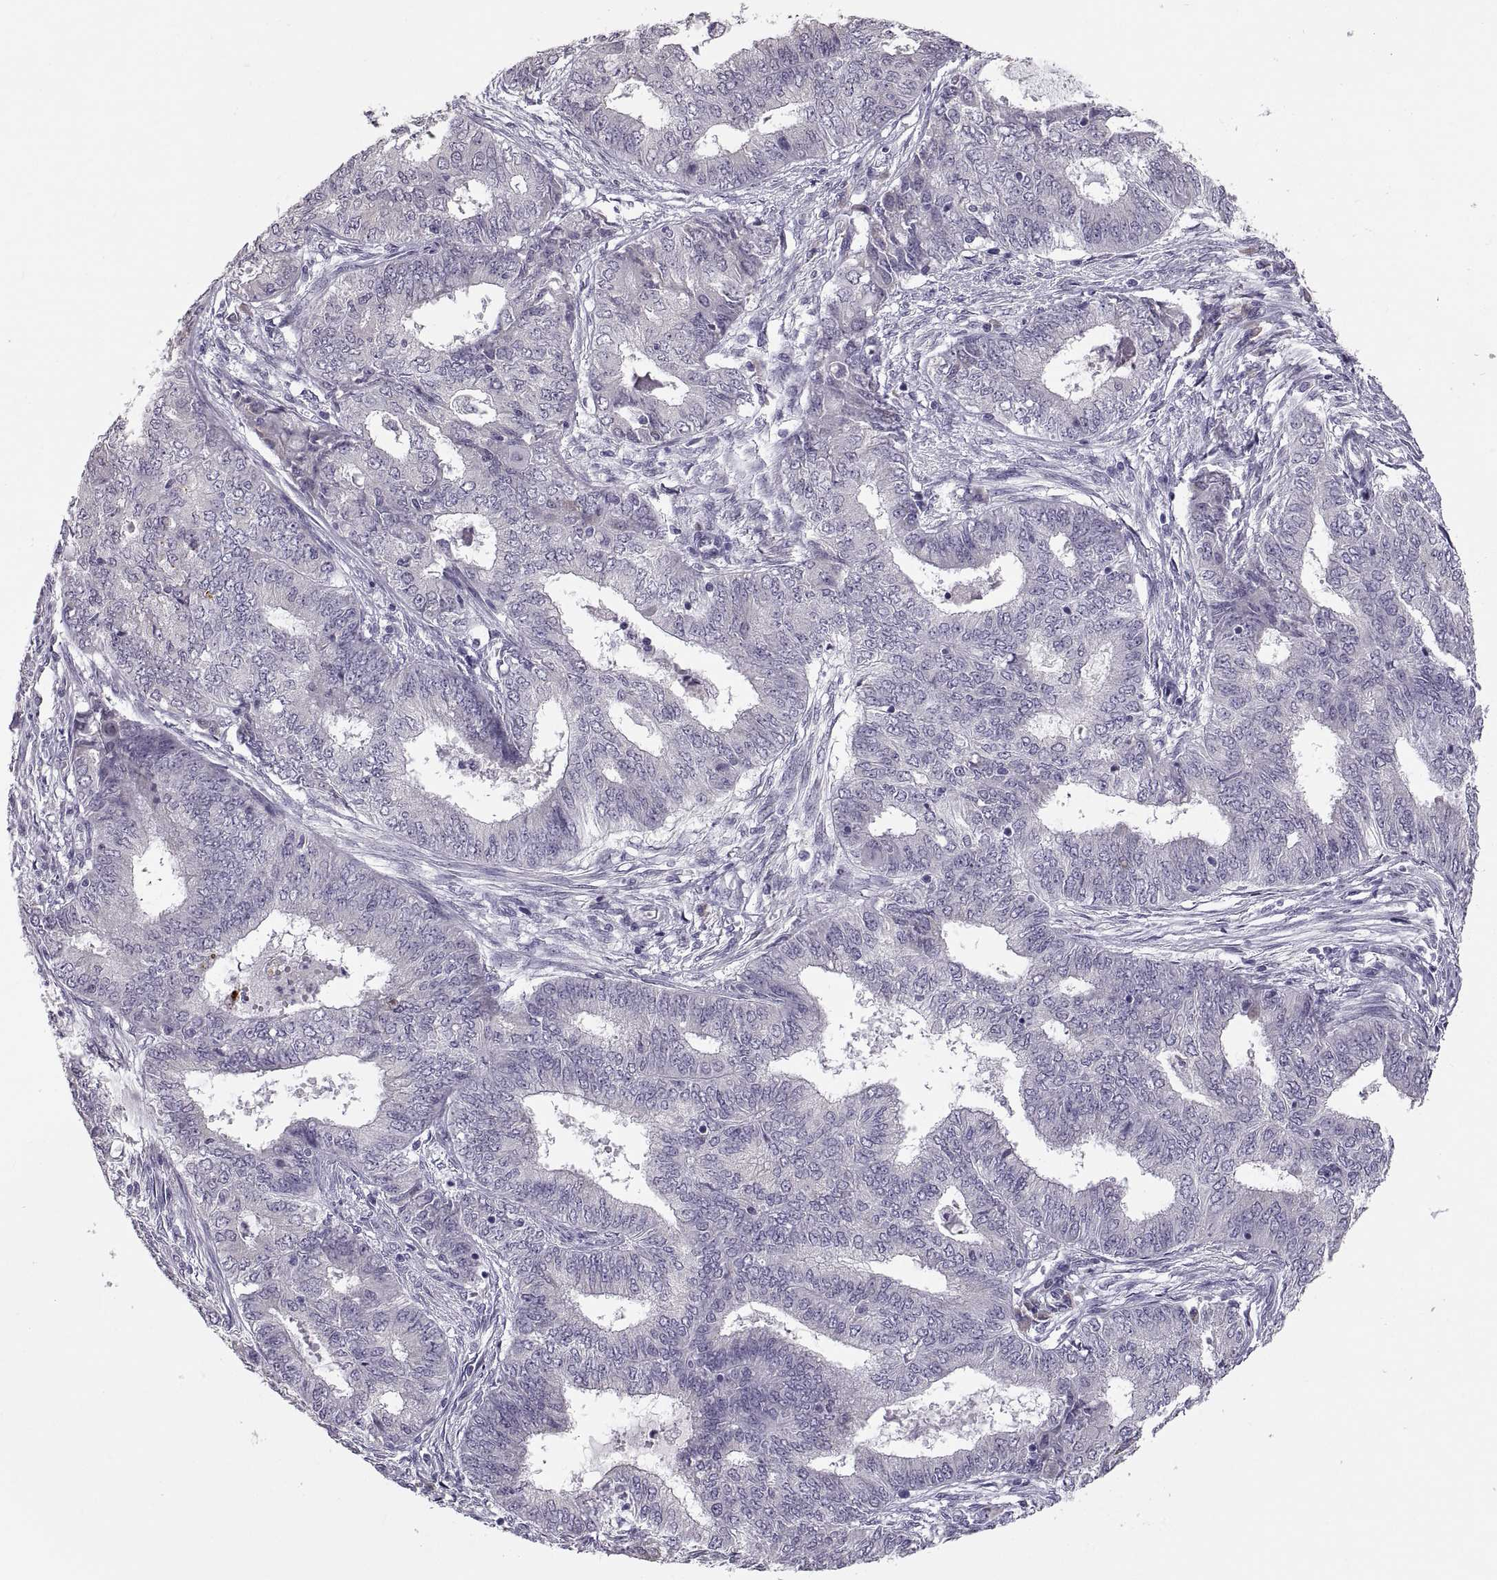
{"staining": {"intensity": "negative", "quantity": "none", "location": "none"}, "tissue": "endometrial cancer", "cell_type": "Tumor cells", "image_type": "cancer", "snomed": [{"axis": "morphology", "description": "Adenocarcinoma, NOS"}, {"axis": "topography", "description": "Endometrium"}], "caption": "The micrograph exhibits no significant positivity in tumor cells of endometrial adenocarcinoma.", "gene": "MAGEB18", "patient": {"sex": "female", "age": 62}}